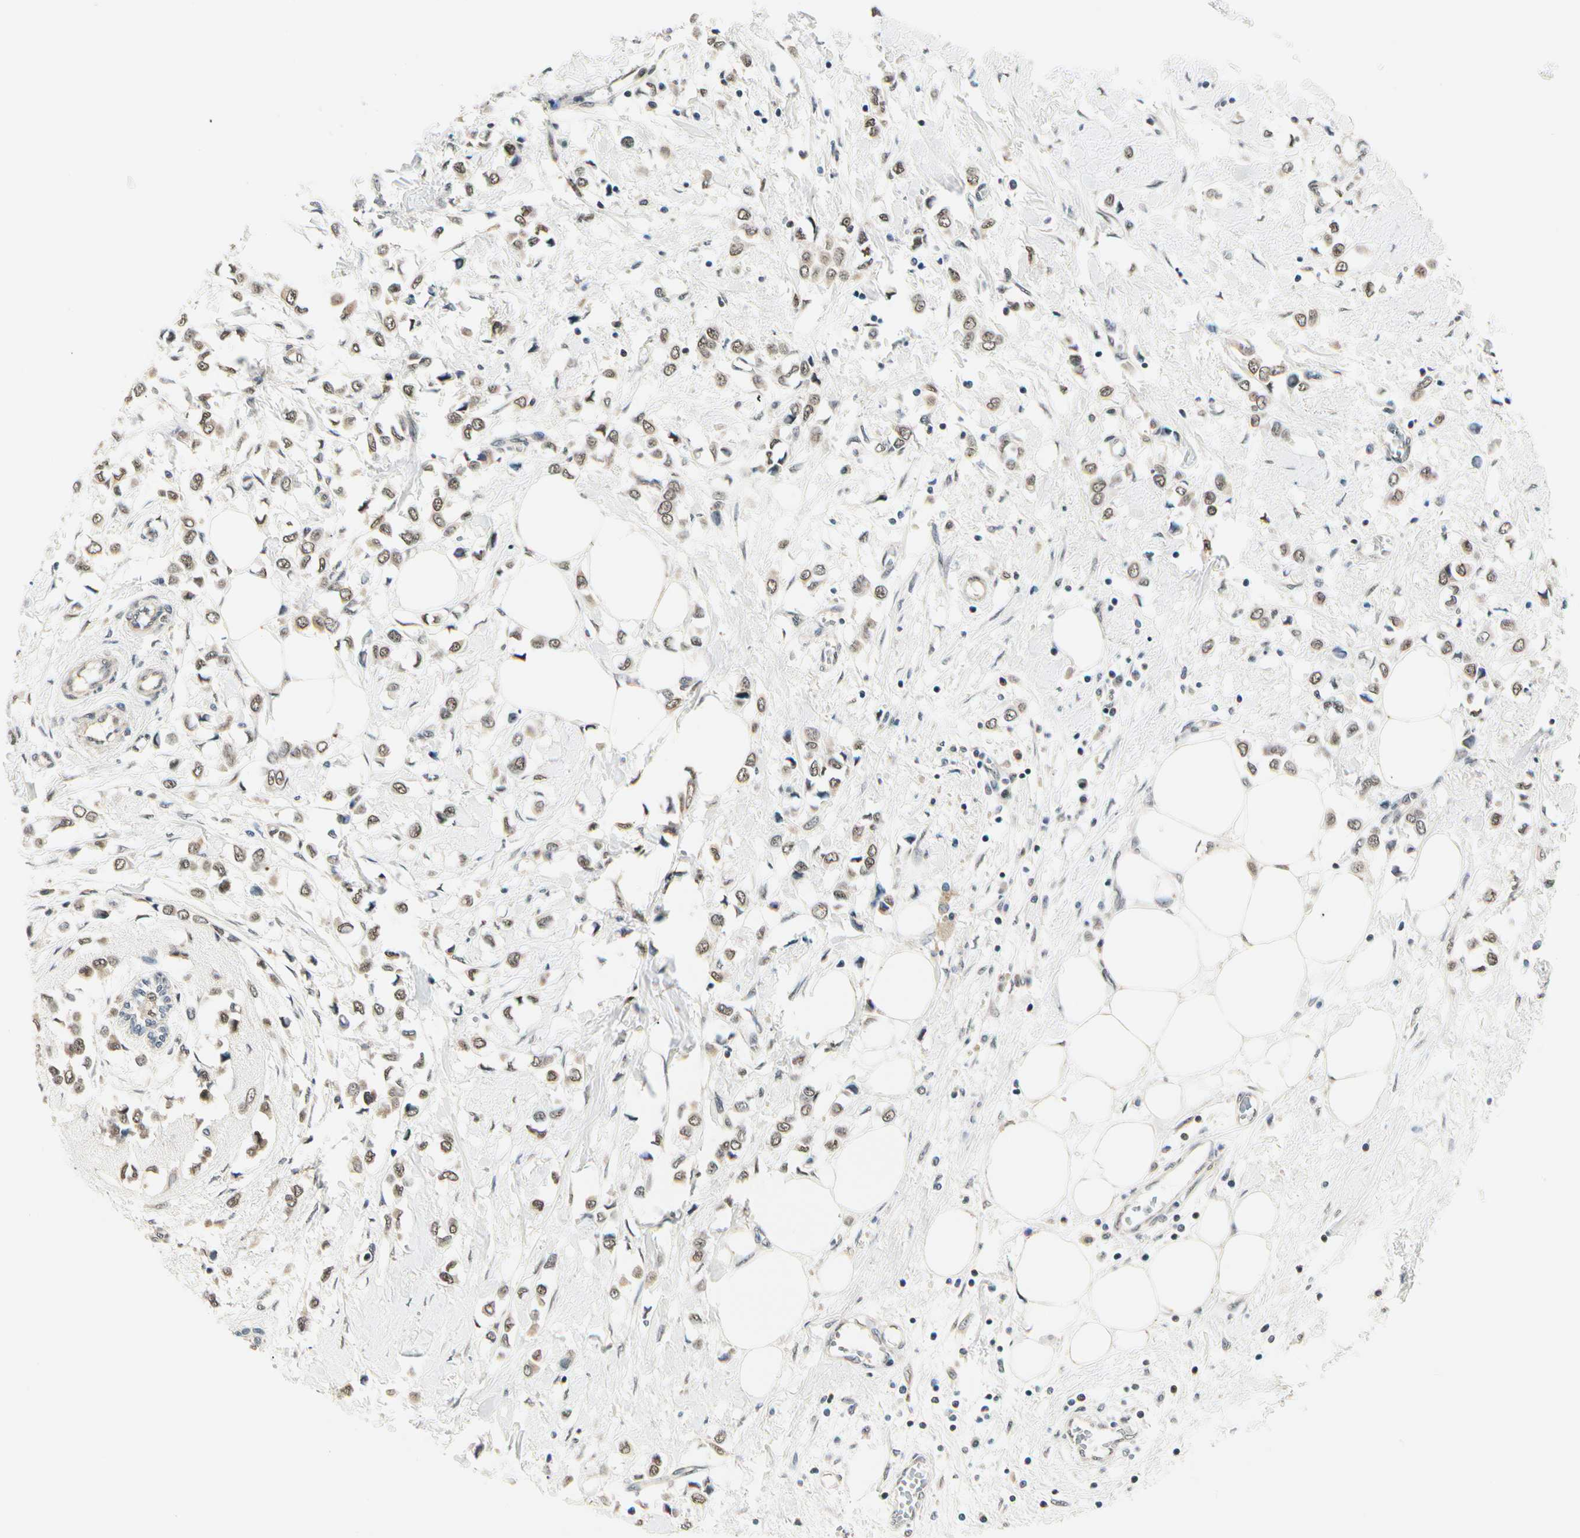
{"staining": {"intensity": "moderate", "quantity": "25%-75%", "location": "cytoplasmic/membranous"}, "tissue": "breast cancer", "cell_type": "Tumor cells", "image_type": "cancer", "snomed": [{"axis": "morphology", "description": "Lobular carcinoma"}, {"axis": "topography", "description": "Breast"}], "caption": "Protein expression by IHC reveals moderate cytoplasmic/membranous staining in about 25%-75% of tumor cells in breast lobular carcinoma.", "gene": "PDK2", "patient": {"sex": "female", "age": 51}}